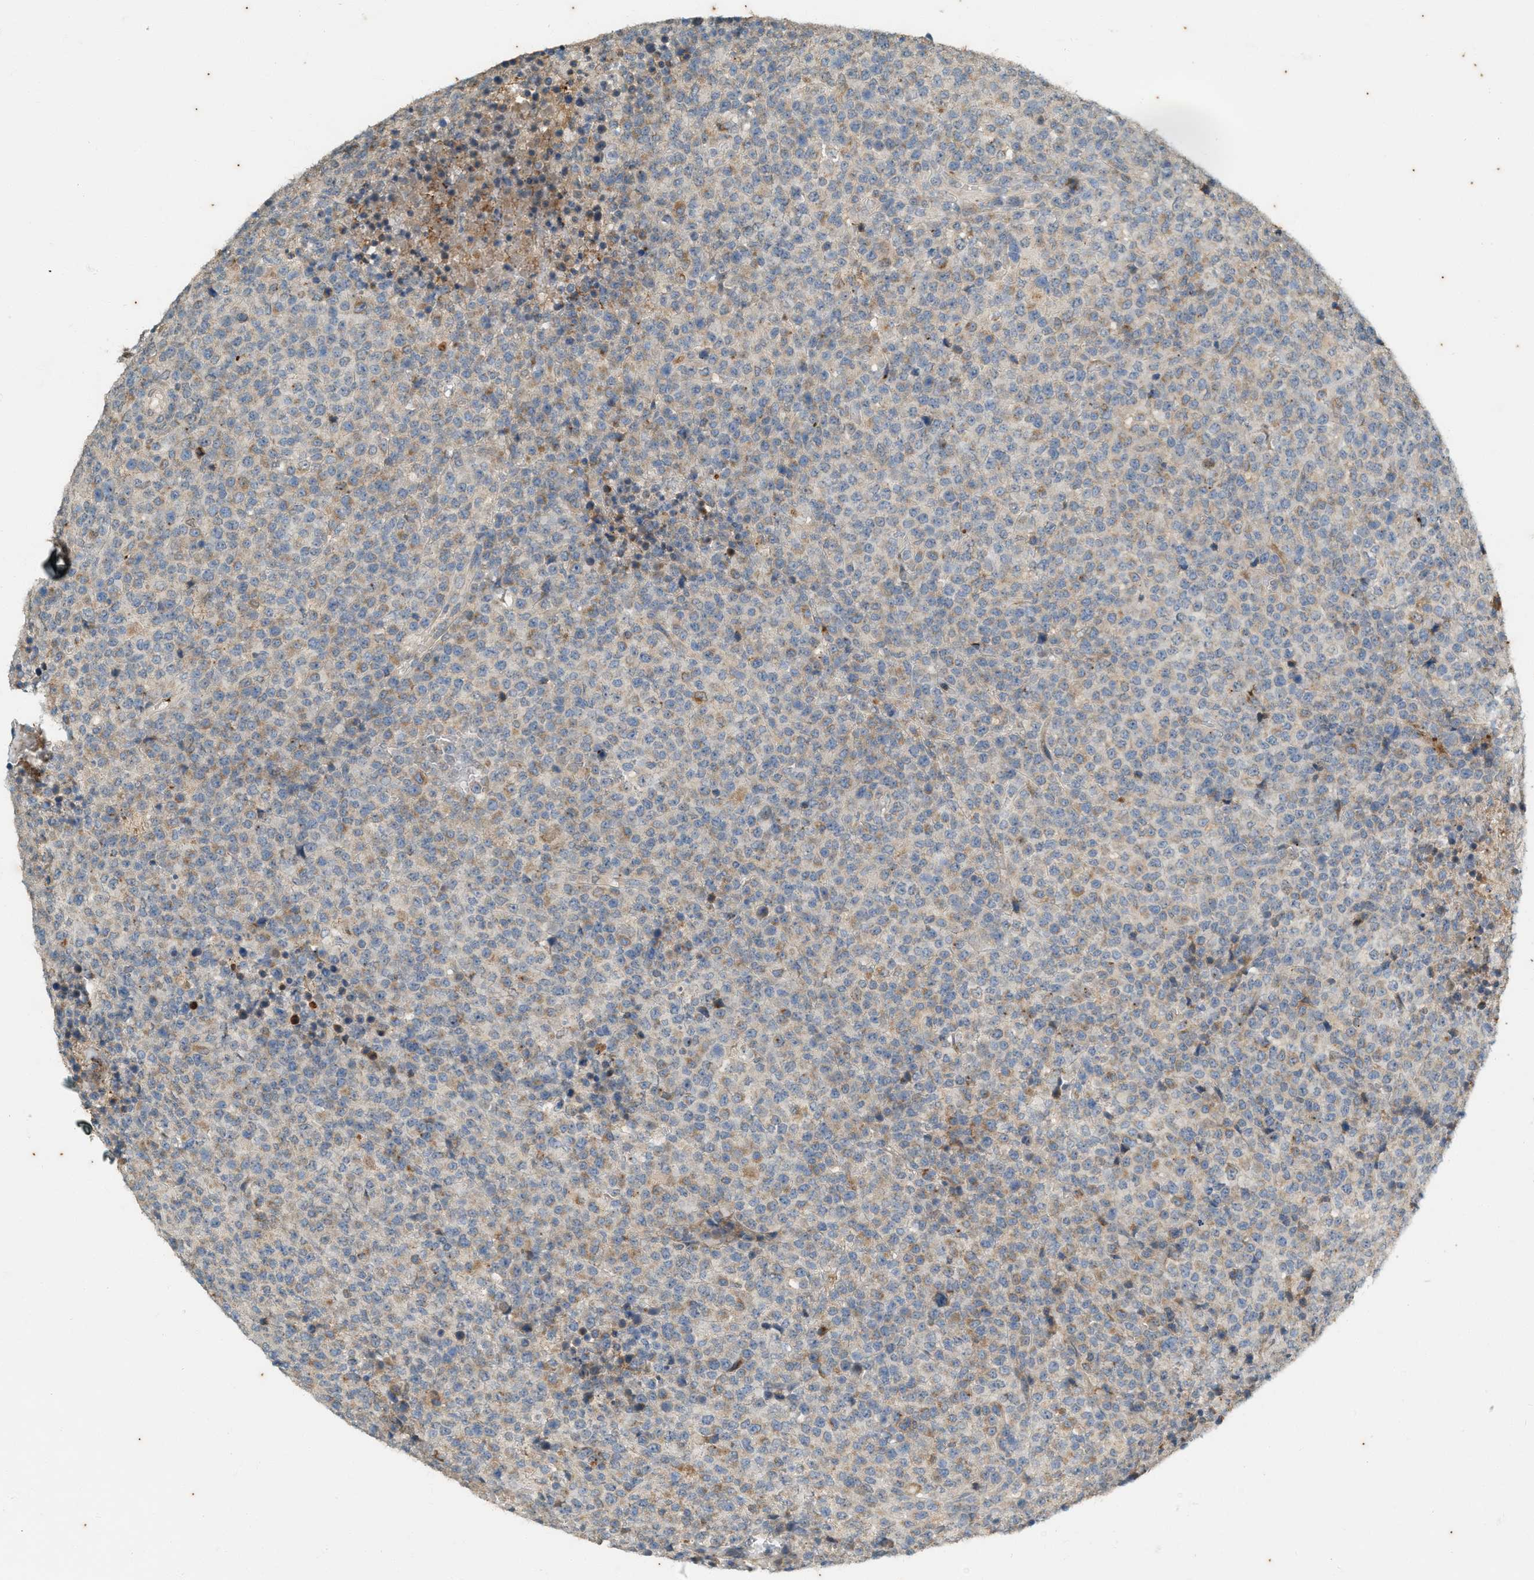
{"staining": {"intensity": "weak", "quantity": "25%-75%", "location": "cytoplasmic/membranous"}, "tissue": "lymphoma", "cell_type": "Tumor cells", "image_type": "cancer", "snomed": [{"axis": "morphology", "description": "Malignant lymphoma, non-Hodgkin's type, High grade"}, {"axis": "topography", "description": "Lymph node"}], "caption": "IHC (DAB) staining of human lymphoma displays weak cytoplasmic/membranous protein positivity in about 25%-75% of tumor cells. The staining was performed using DAB (3,3'-diaminobenzidine) to visualize the protein expression in brown, while the nuclei were stained in blue with hematoxylin (Magnification: 20x).", "gene": "CHPF2", "patient": {"sex": "male", "age": 13}}